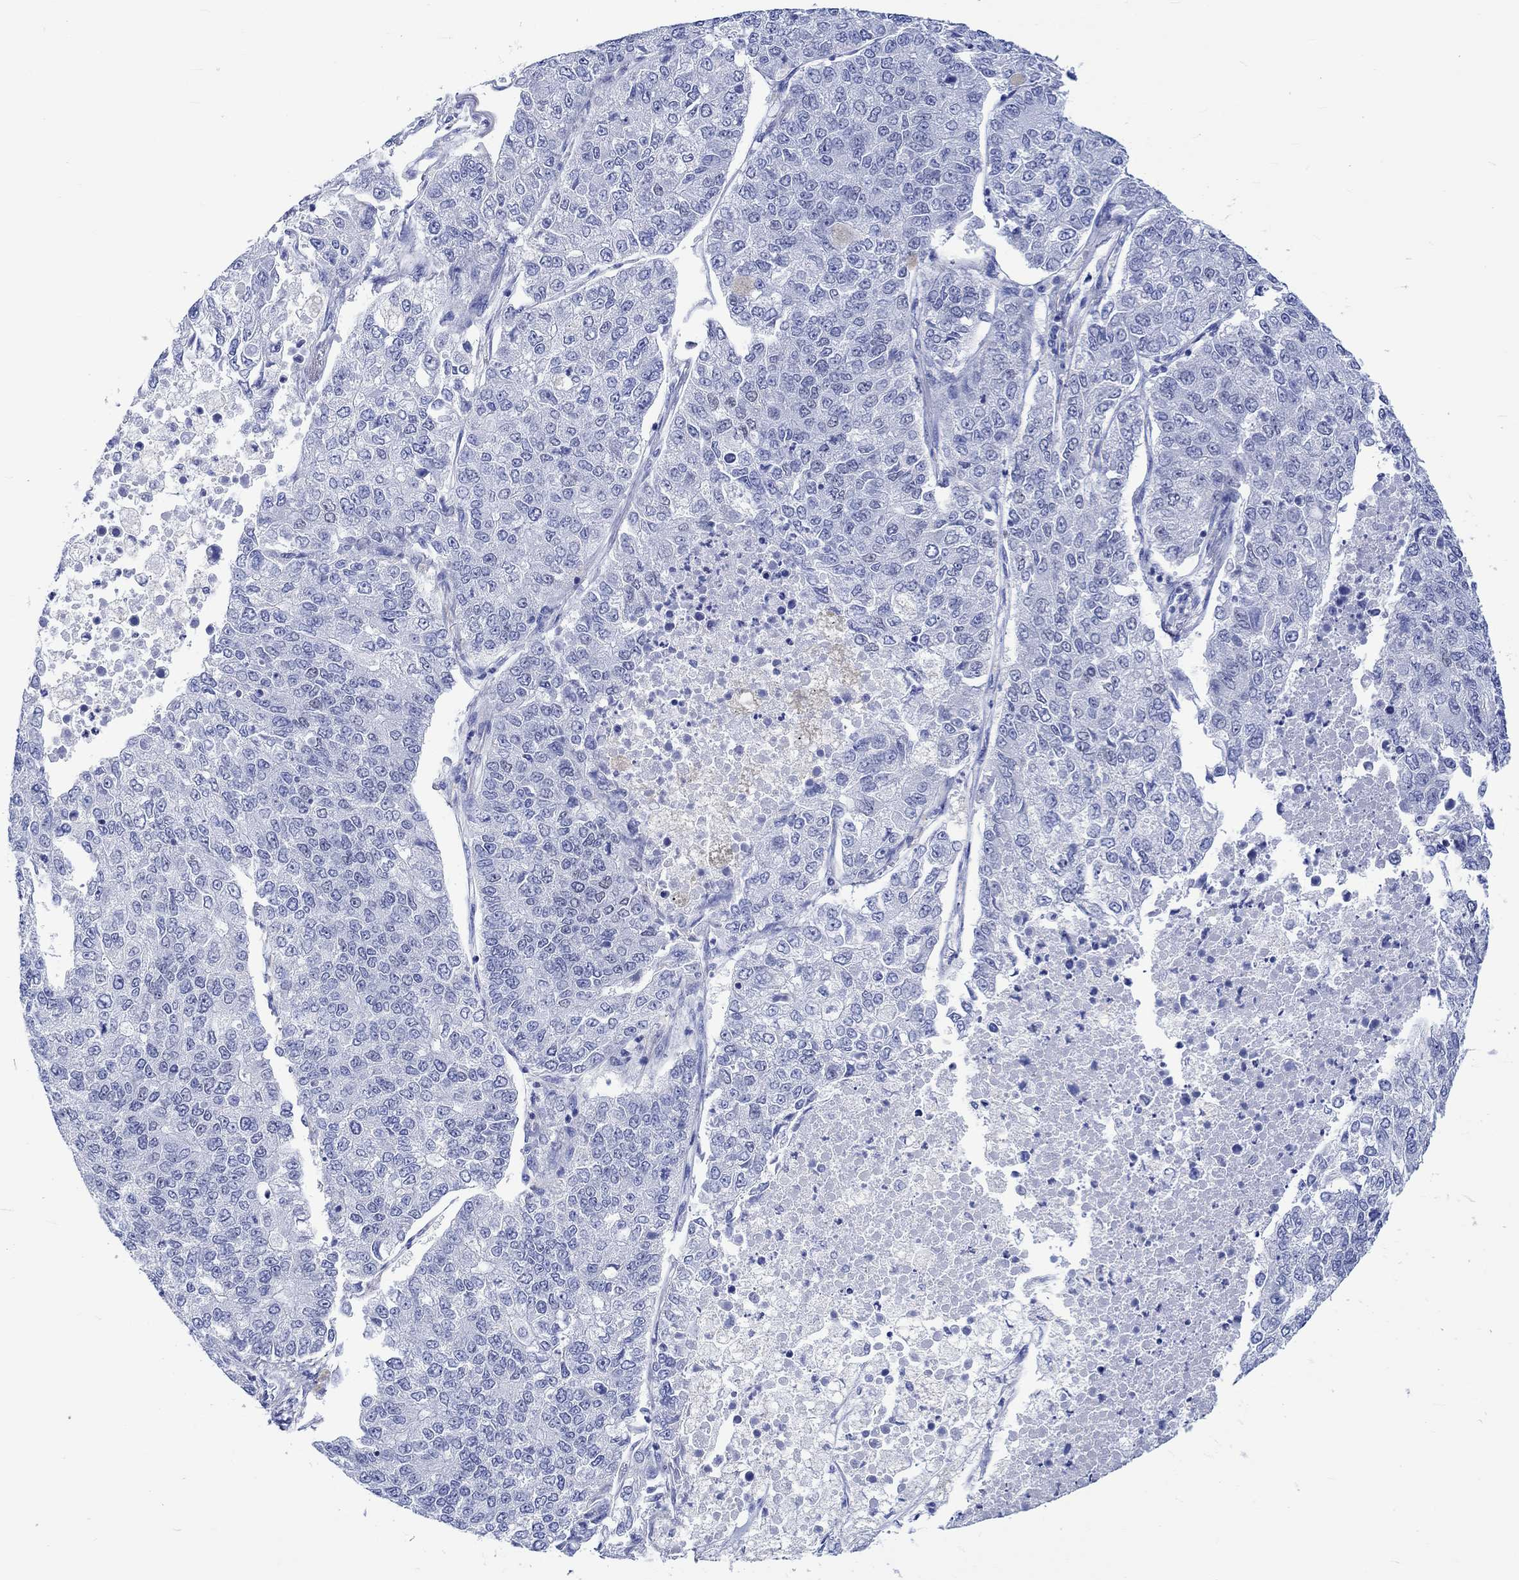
{"staining": {"intensity": "negative", "quantity": "none", "location": "none"}, "tissue": "lung cancer", "cell_type": "Tumor cells", "image_type": "cancer", "snomed": [{"axis": "morphology", "description": "Adenocarcinoma, NOS"}, {"axis": "topography", "description": "Lung"}], "caption": "This is an immunohistochemistry (IHC) micrograph of human lung cancer (adenocarcinoma). There is no positivity in tumor cells.", "gene": "KLHL33", "patient": {"sex": "male", "age": 49}}